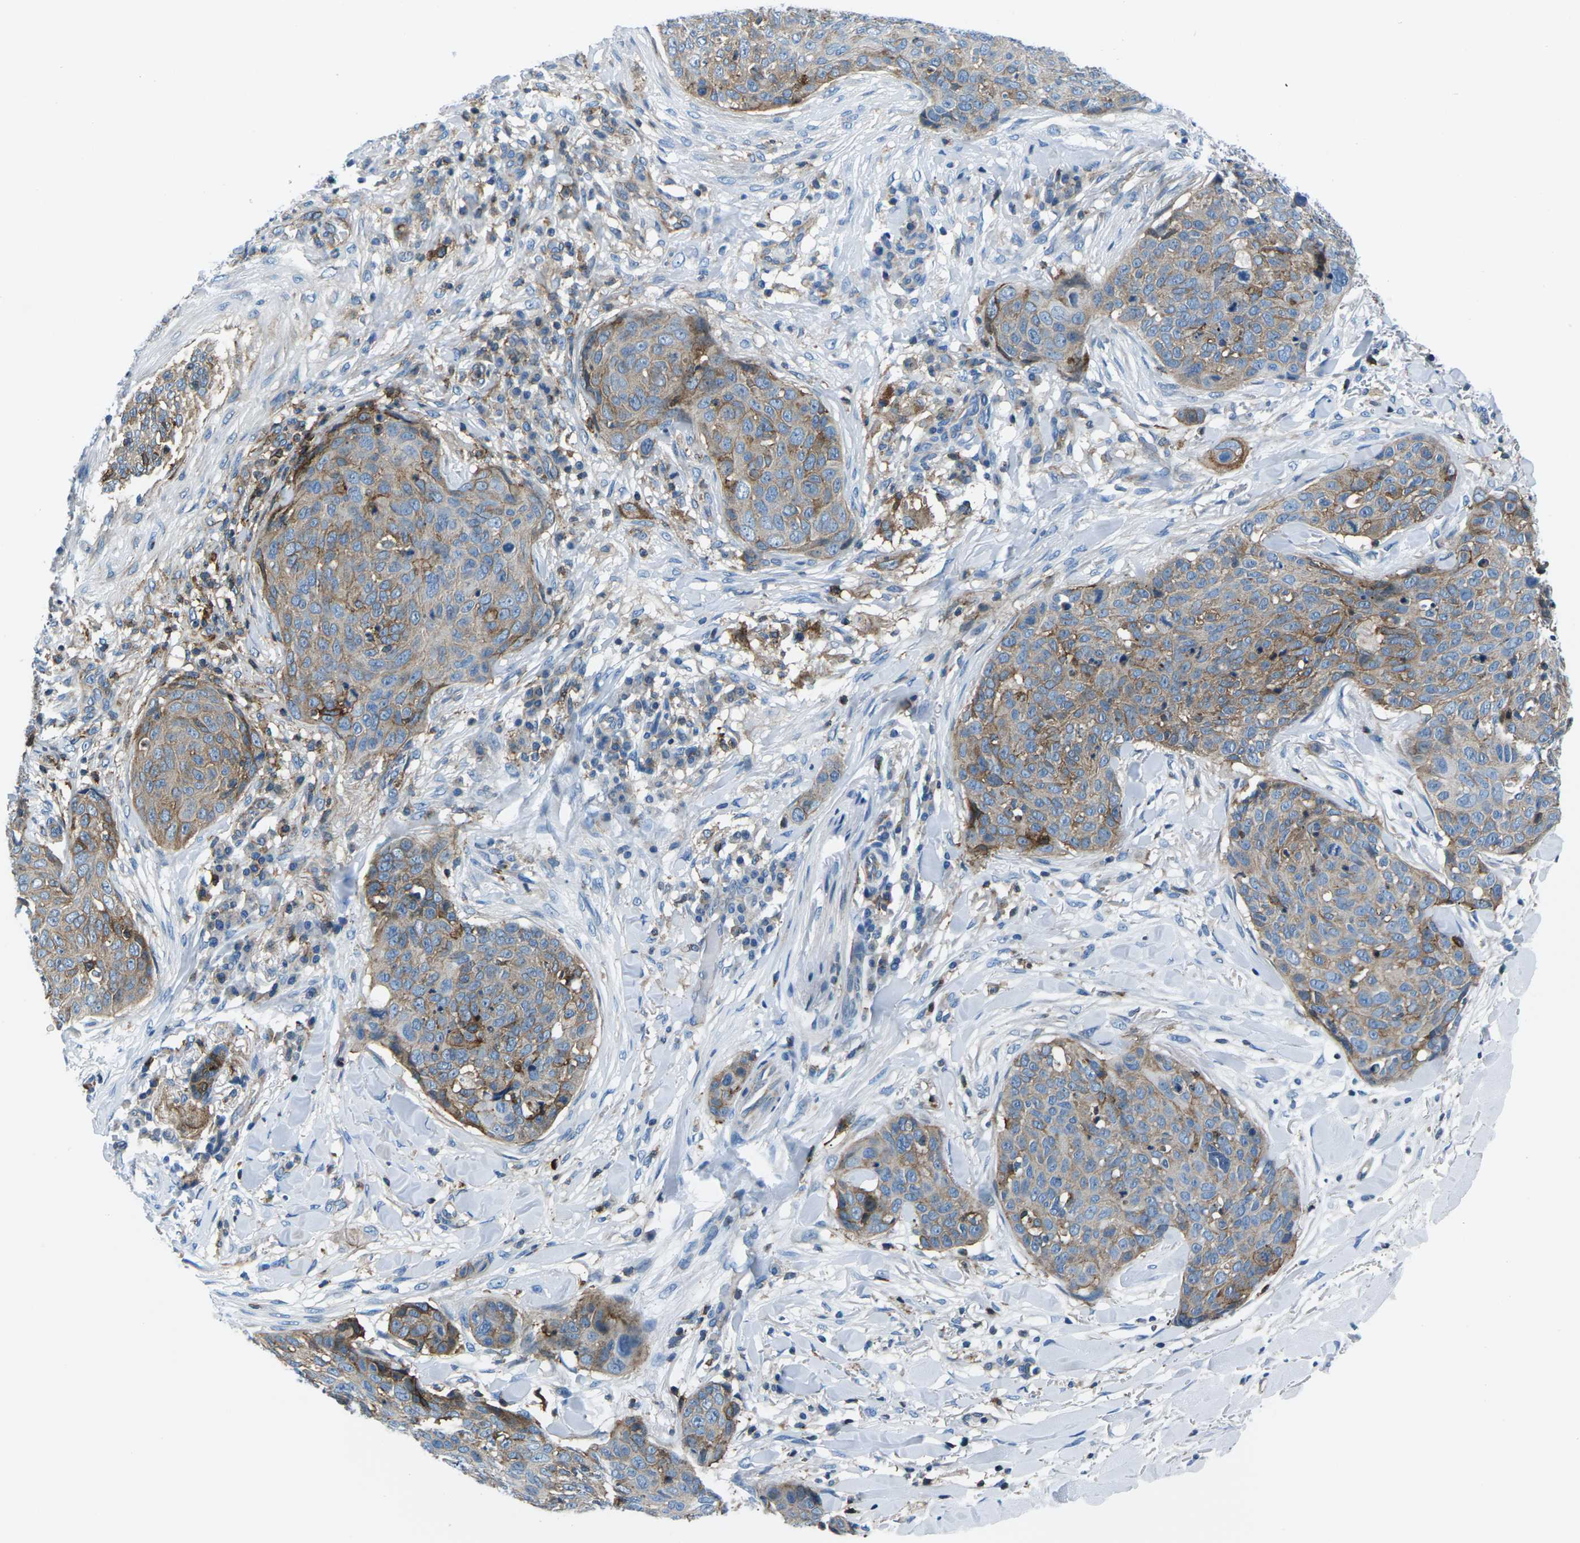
{"staining": {"intensity": "moderate", "quantity": ">75%", "location": "cytoplasmic/membranous"}, "tissue": "skin cancer", "cell_type": "Tumor cells", "image_type": "cancer", "snomed": [{"axis": "morphology", "description": "Squamous cell carcinoma in situ, NOS"}, {"axis": "morphology", "description": "Squamous cell carcinoma, NOS"}, {"axis": "topography", "description": "Skin"}], "caption": "Human squamous cell carcinoma (skin) stained for a protein (brown) demonstrates moderate cytoplasmic/membranous positive expression in approximately >75% of tumor cells.", "gene": "SOCS4", "patient": {"sex": "male", "age": 93}}